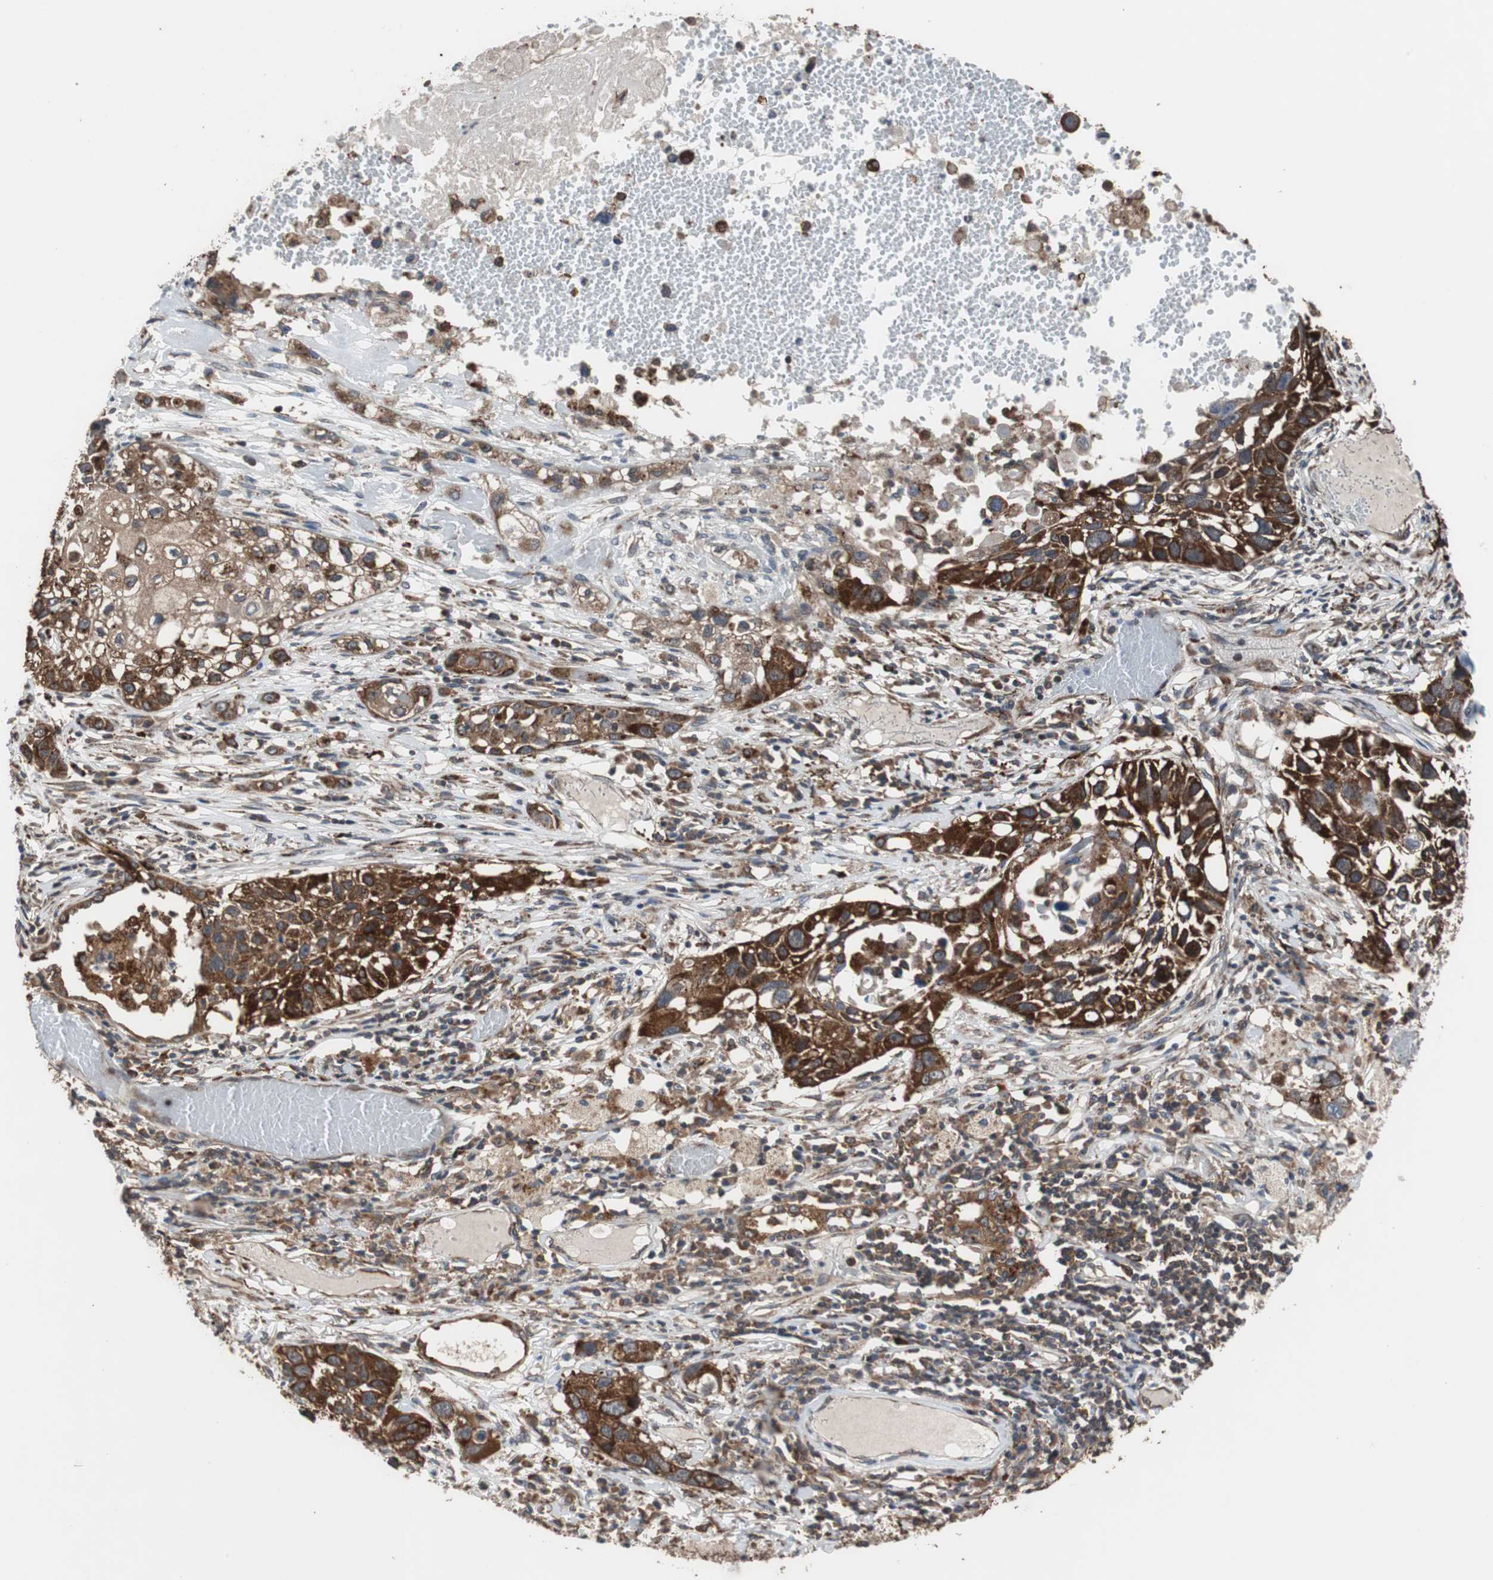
{"staining": {"intensity": "strong", "quantity": ">75%", "location": "cytoplasmic/membranous"}, "tissue": "lung cancer", "cell_type": "Tumor cells", "image_type": "cancer", "snomed": [{"axis": "morphology", "description": "Squamous cell carcinoma, NOS"}, {"axis": "topography", "description": "Lung"}], "caption": "Squamous cell carcinoma (lung) was stained to show a protein in brown. There is high levels of strong cytoplasmic/membranous positivity in approximately >75% of tumor cells.", "gene": "USP10", "patient": {"sex": "male", "age": 71}}